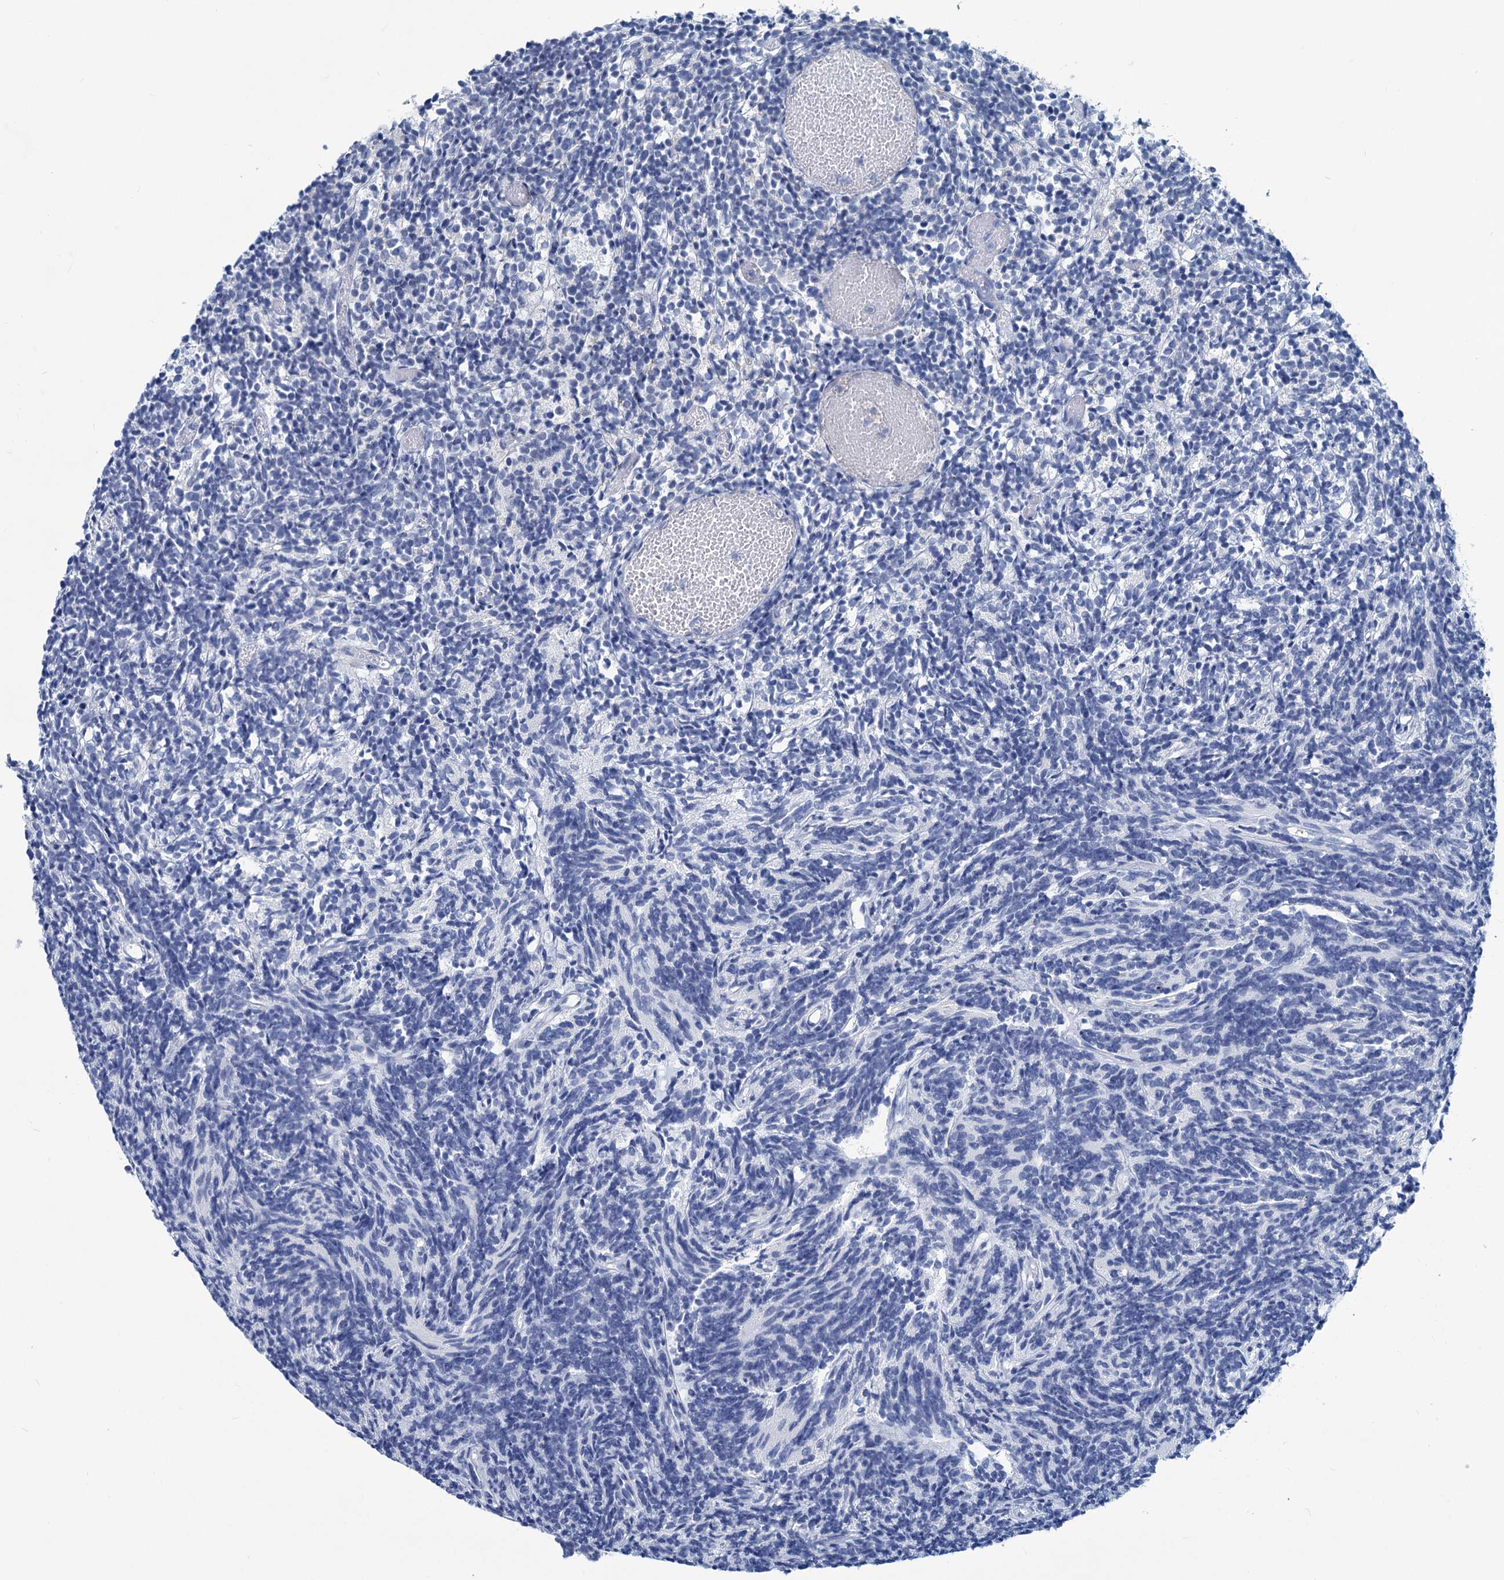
{"staining": {"intensity": "negative", "quantity": "none", "location": "none"}, "tissue": "glioma", "cell_type": "Tumor cells", "image_type": "cancer", "snomed": [{"axis": "morphology", "description": "Glioma, malignant, Low grade"}, {"axis": "topography", "description": "Brain"}], "caption": "Immunohistochemical staining of human malignant glioma (low-grade) exhibits no significant staining in tumor cells.", "gene": "NEU3", "patient": {"sex": "female", "age": 1}}